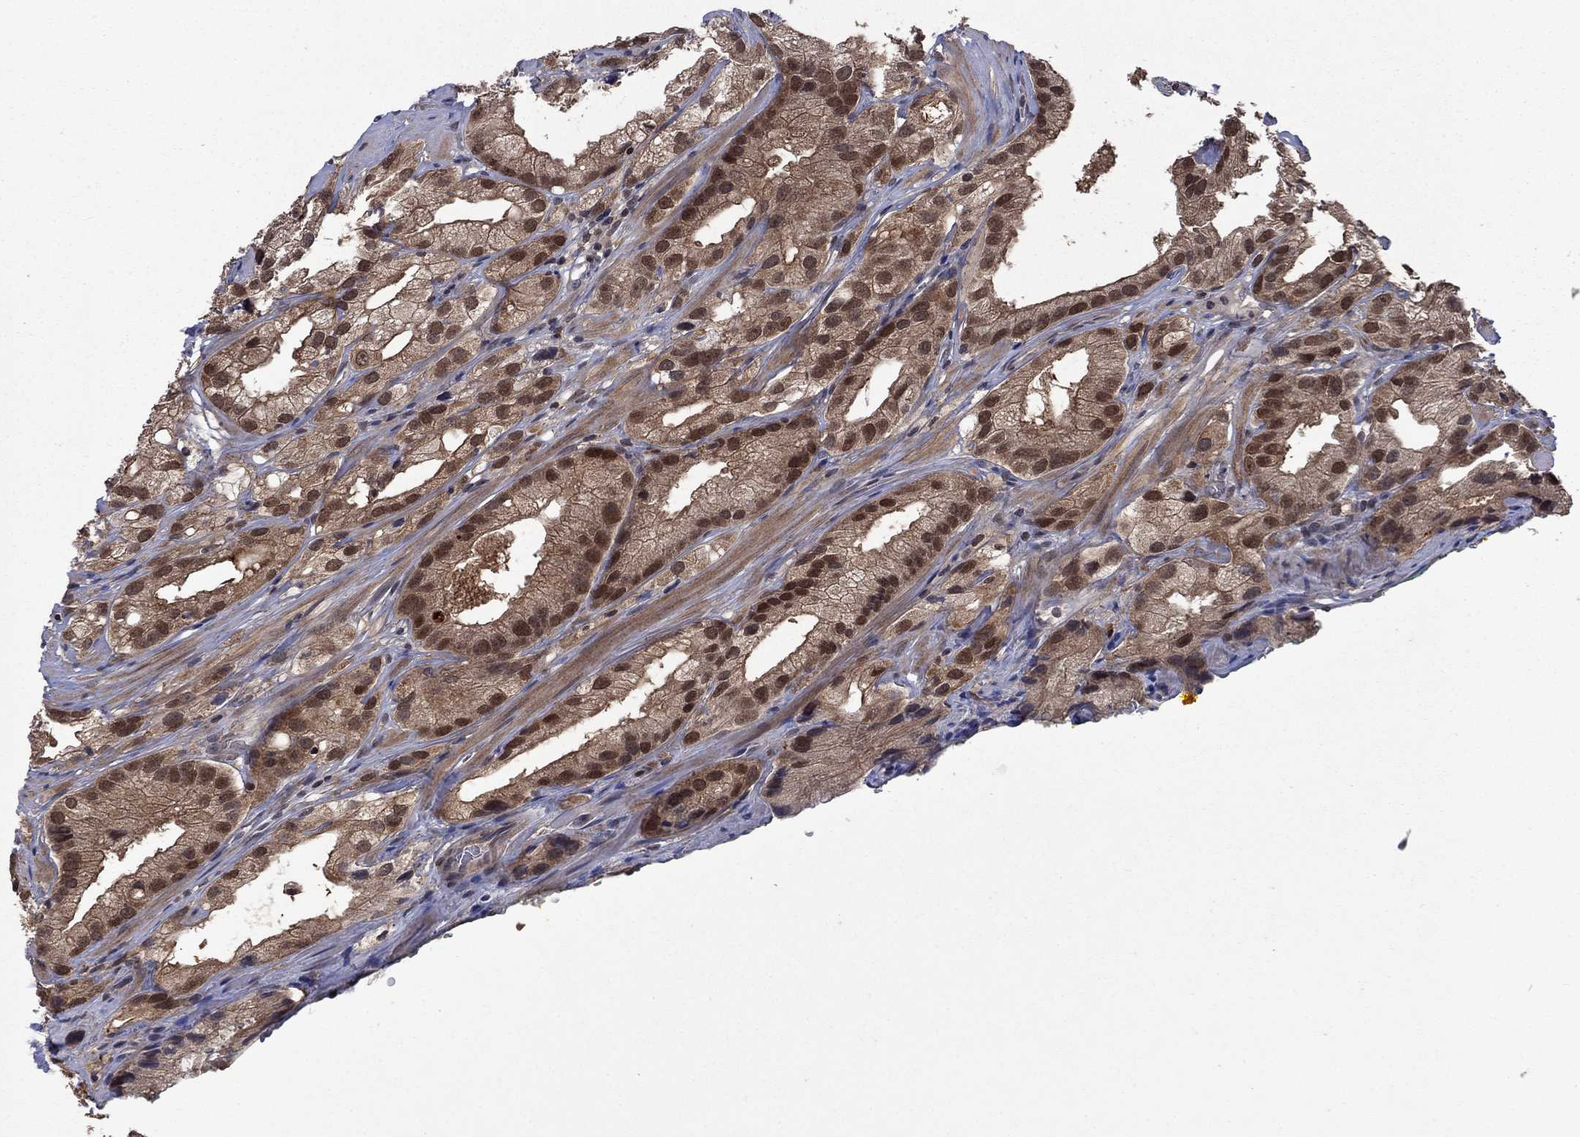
{"staining": {"intensity": "strong", "quantity": ">75%", "location": "cytoplasmic/membranous,nuclear"}, "tissue": "prostate cancer", "cell_type": "Tumor cells", "image_type": "cancer", "snomed": [{"axis": "morphology", "description": "Adenocarcinoma, High grade"}, {"axis": "topography", "description": "Prostate and seminal vesicle, NOS"}], "caption": "High-grade adenocarcinoma (prostate) tissue shows strong cytoplasmic/membranous and nuclear staining in approximately >75% of tumor cells, visualized by immunohistochemistry. Using DAB (3,3'-diaminobenzidine) (brown) and hematoxylin (blue) stains, captured at high magnification using brightfield microscopy.", "gene": "IAH1", "patient": {"sex": "male", "age": 62}}